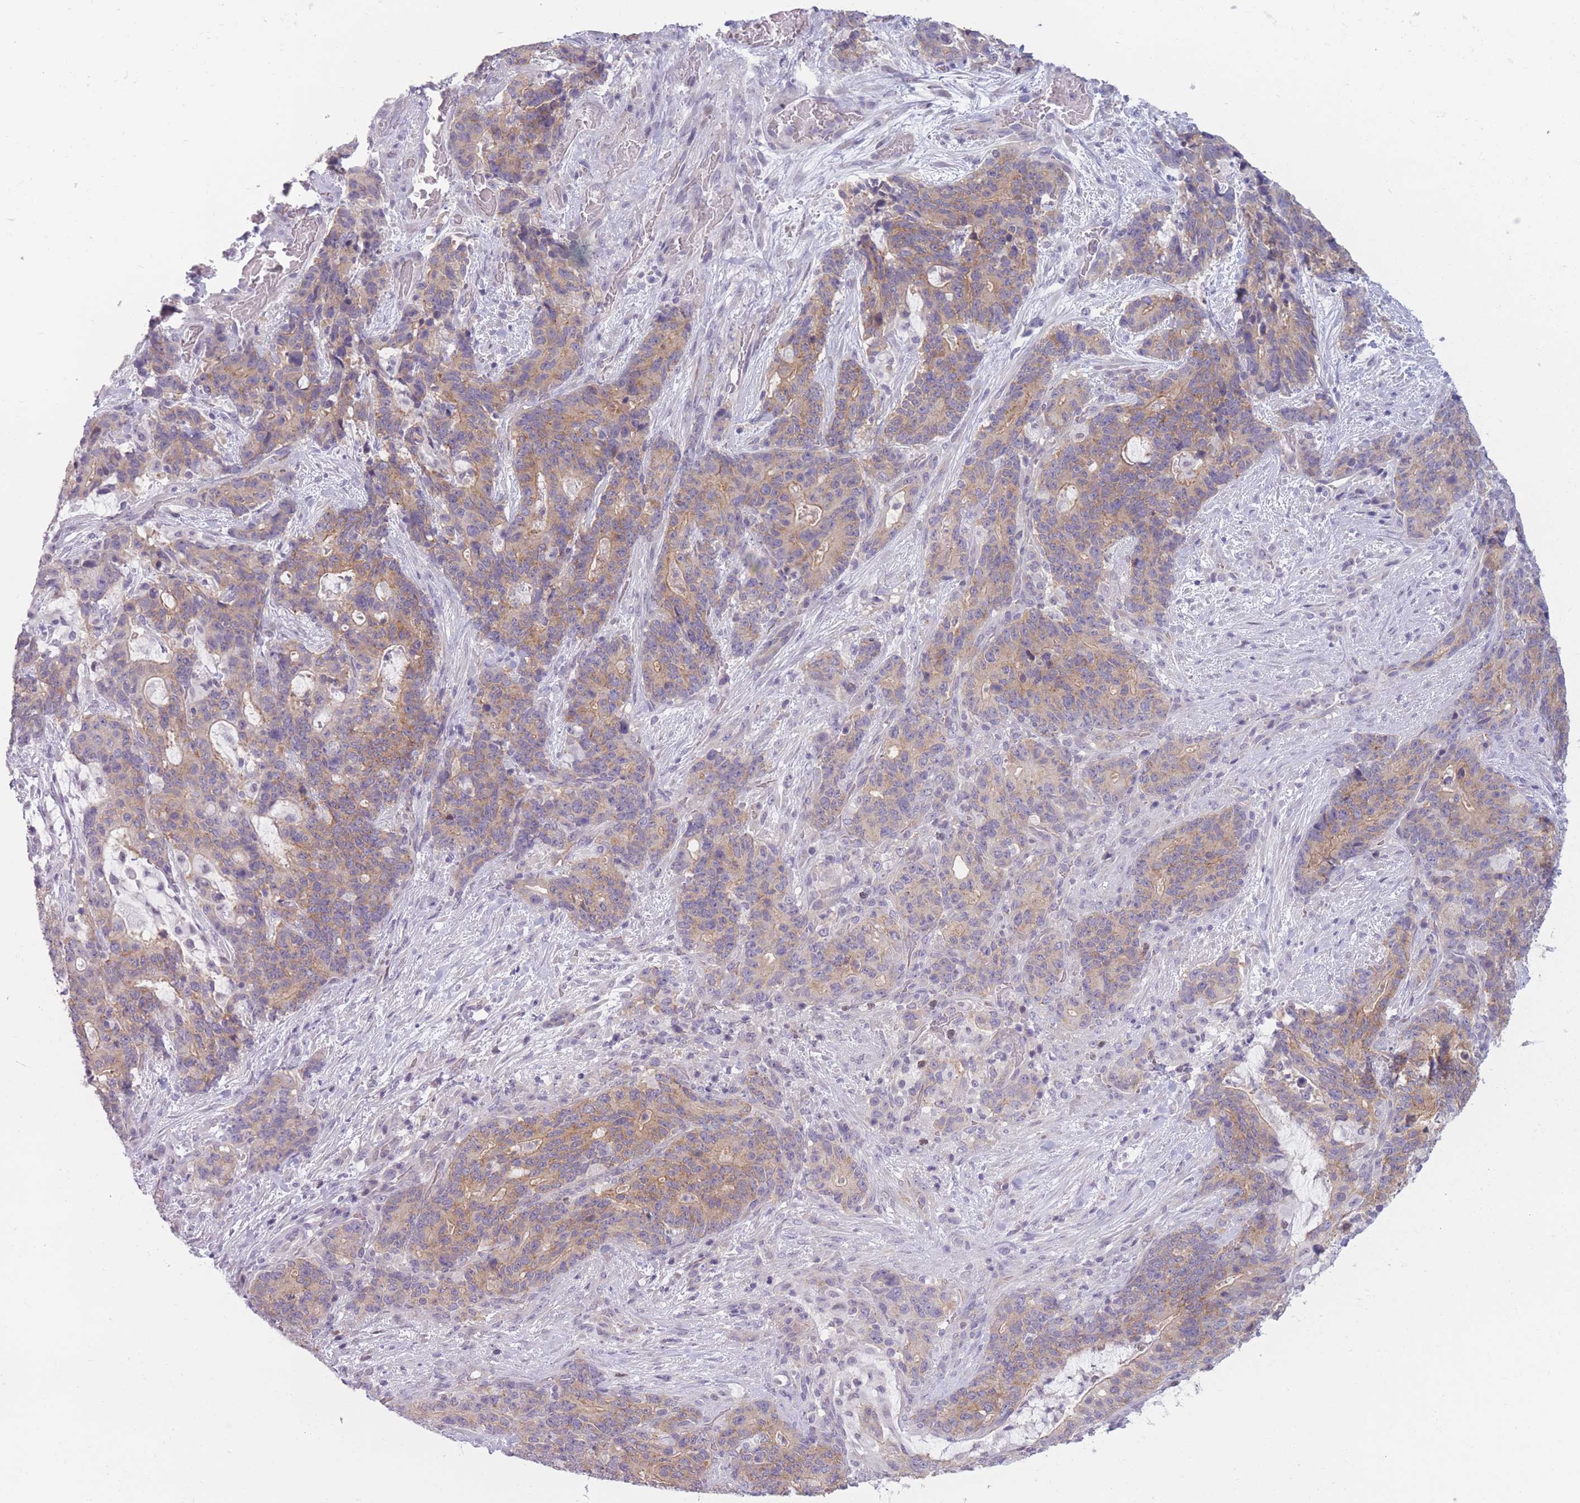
{"staining": {"intensity": "moderate", "quantity": ">75%", "location": "cytoplasmic/membranous"}, "tissue": "stomach cancer", "cell_type": "Tumor cells", "image_type": "cancer", "snomed": [{"axis": "morphology", "description": "Normal tissue, NOS"}, {"axis": "morphology", "description": "Adenocarcinoma, NOS"}, {"axis": "topography", "description": "Stomach"}], "caption": "The micrograph reveals staining of stomach cancer (adenocarcinoma), revealing moderate cytoplasmic/membranous protein expression (brown color) within tumor cells. The staining was performed using DAB to visualize the protein expression in brown, while the nuclei were stained in blue with hematoxylin (Magnification: 20x).", "gene": "ZNF439", "patient": {"sex": "female", "age": 64}}